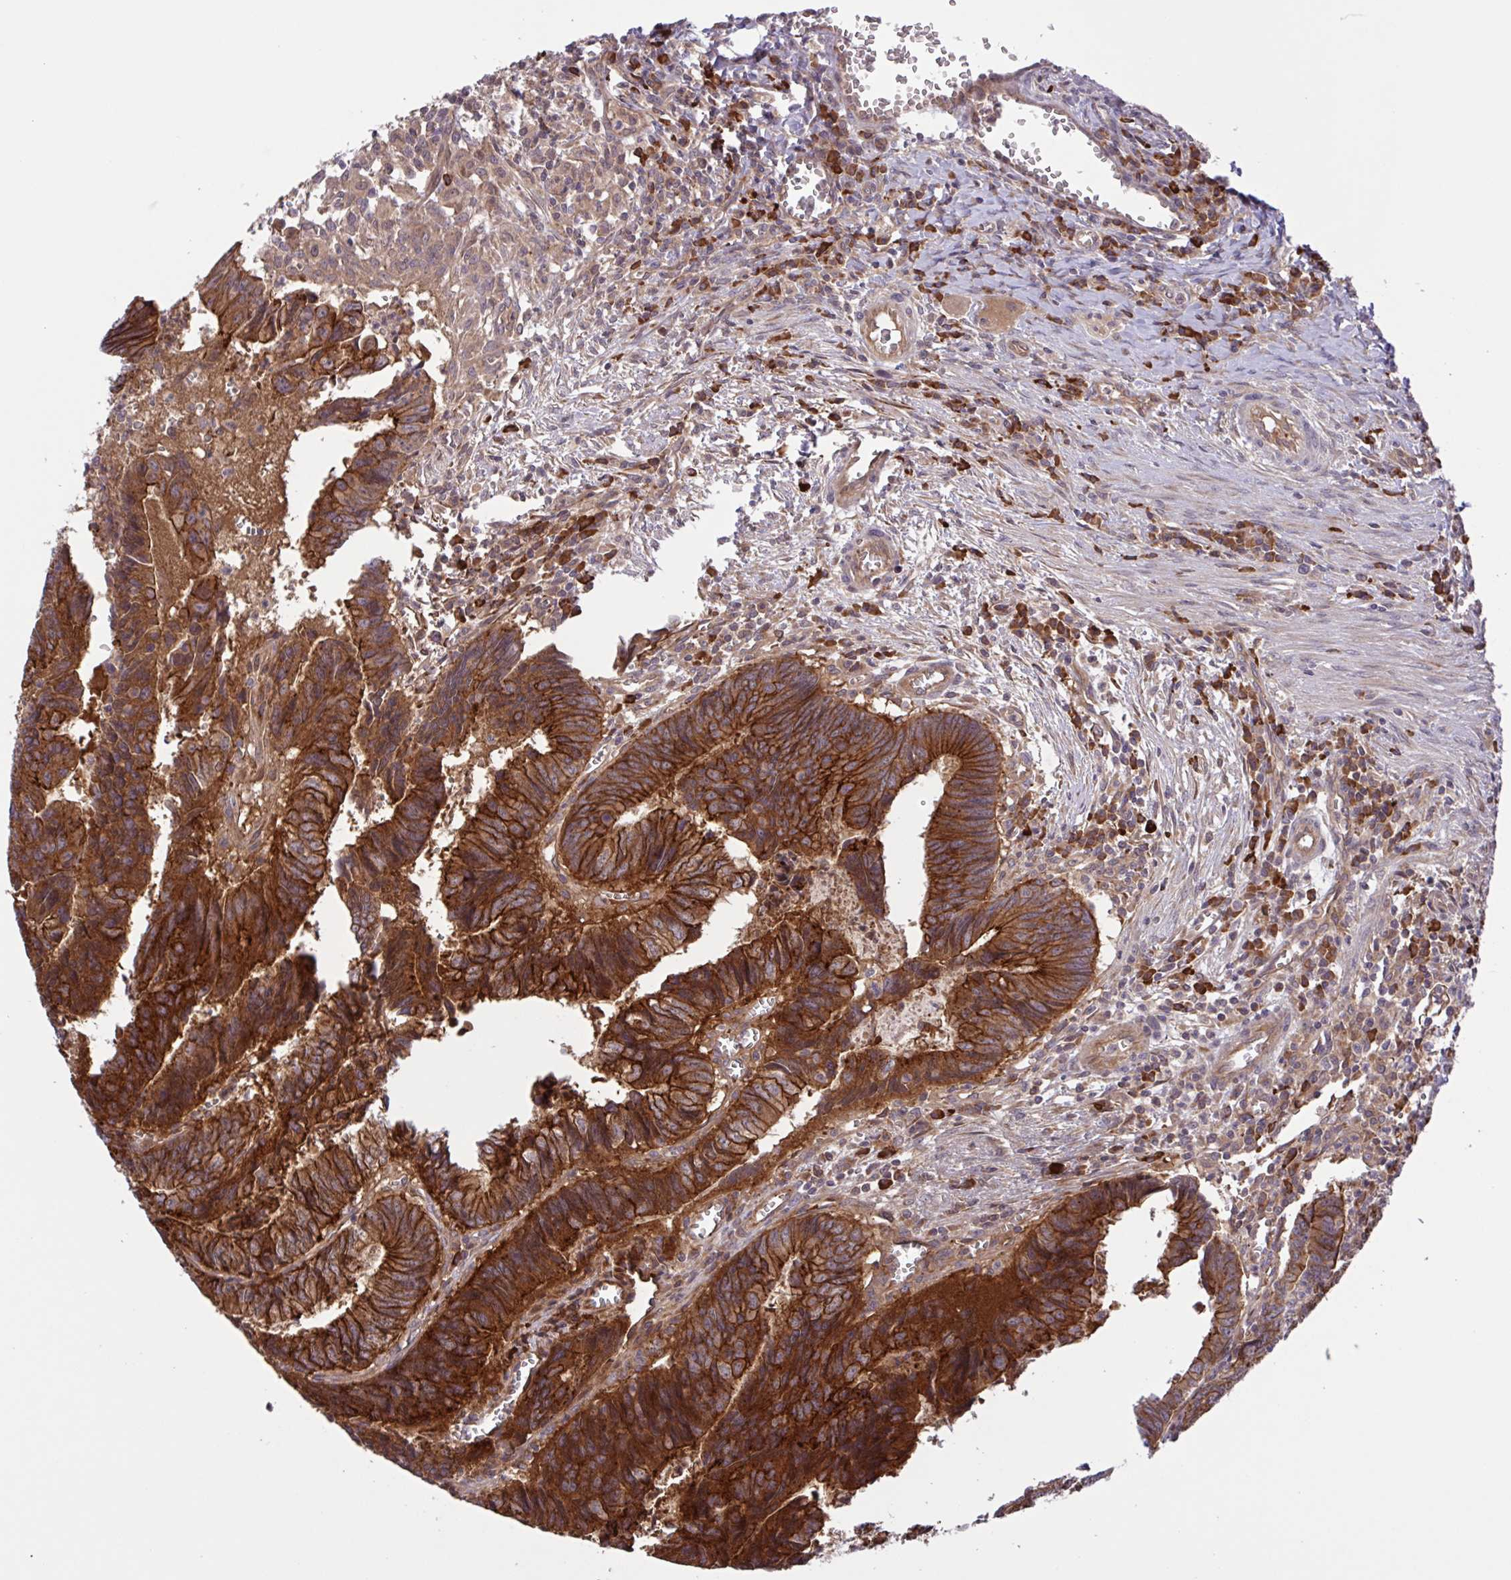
{"staining": {"intensity": "strong", "quantity": ">75%", "location": "cytoplasmic/membranous"}, "tissue": "colorectal cancer", "cell_type": "Tumor cells", "image_type": "cancer", "snomed": [{"axis": "morphology", "description": "Adenocarcinoma, NOS"}, {"axis": "topography", "description": "Colon"}], "caption": "Tumor cells reveal high levels of strong cytoplasmic/membranous positivity in about >75% of cells in human colorectal cancer.", "gene": "INTS10", "patient": {"sex": "male", "age": 86}}